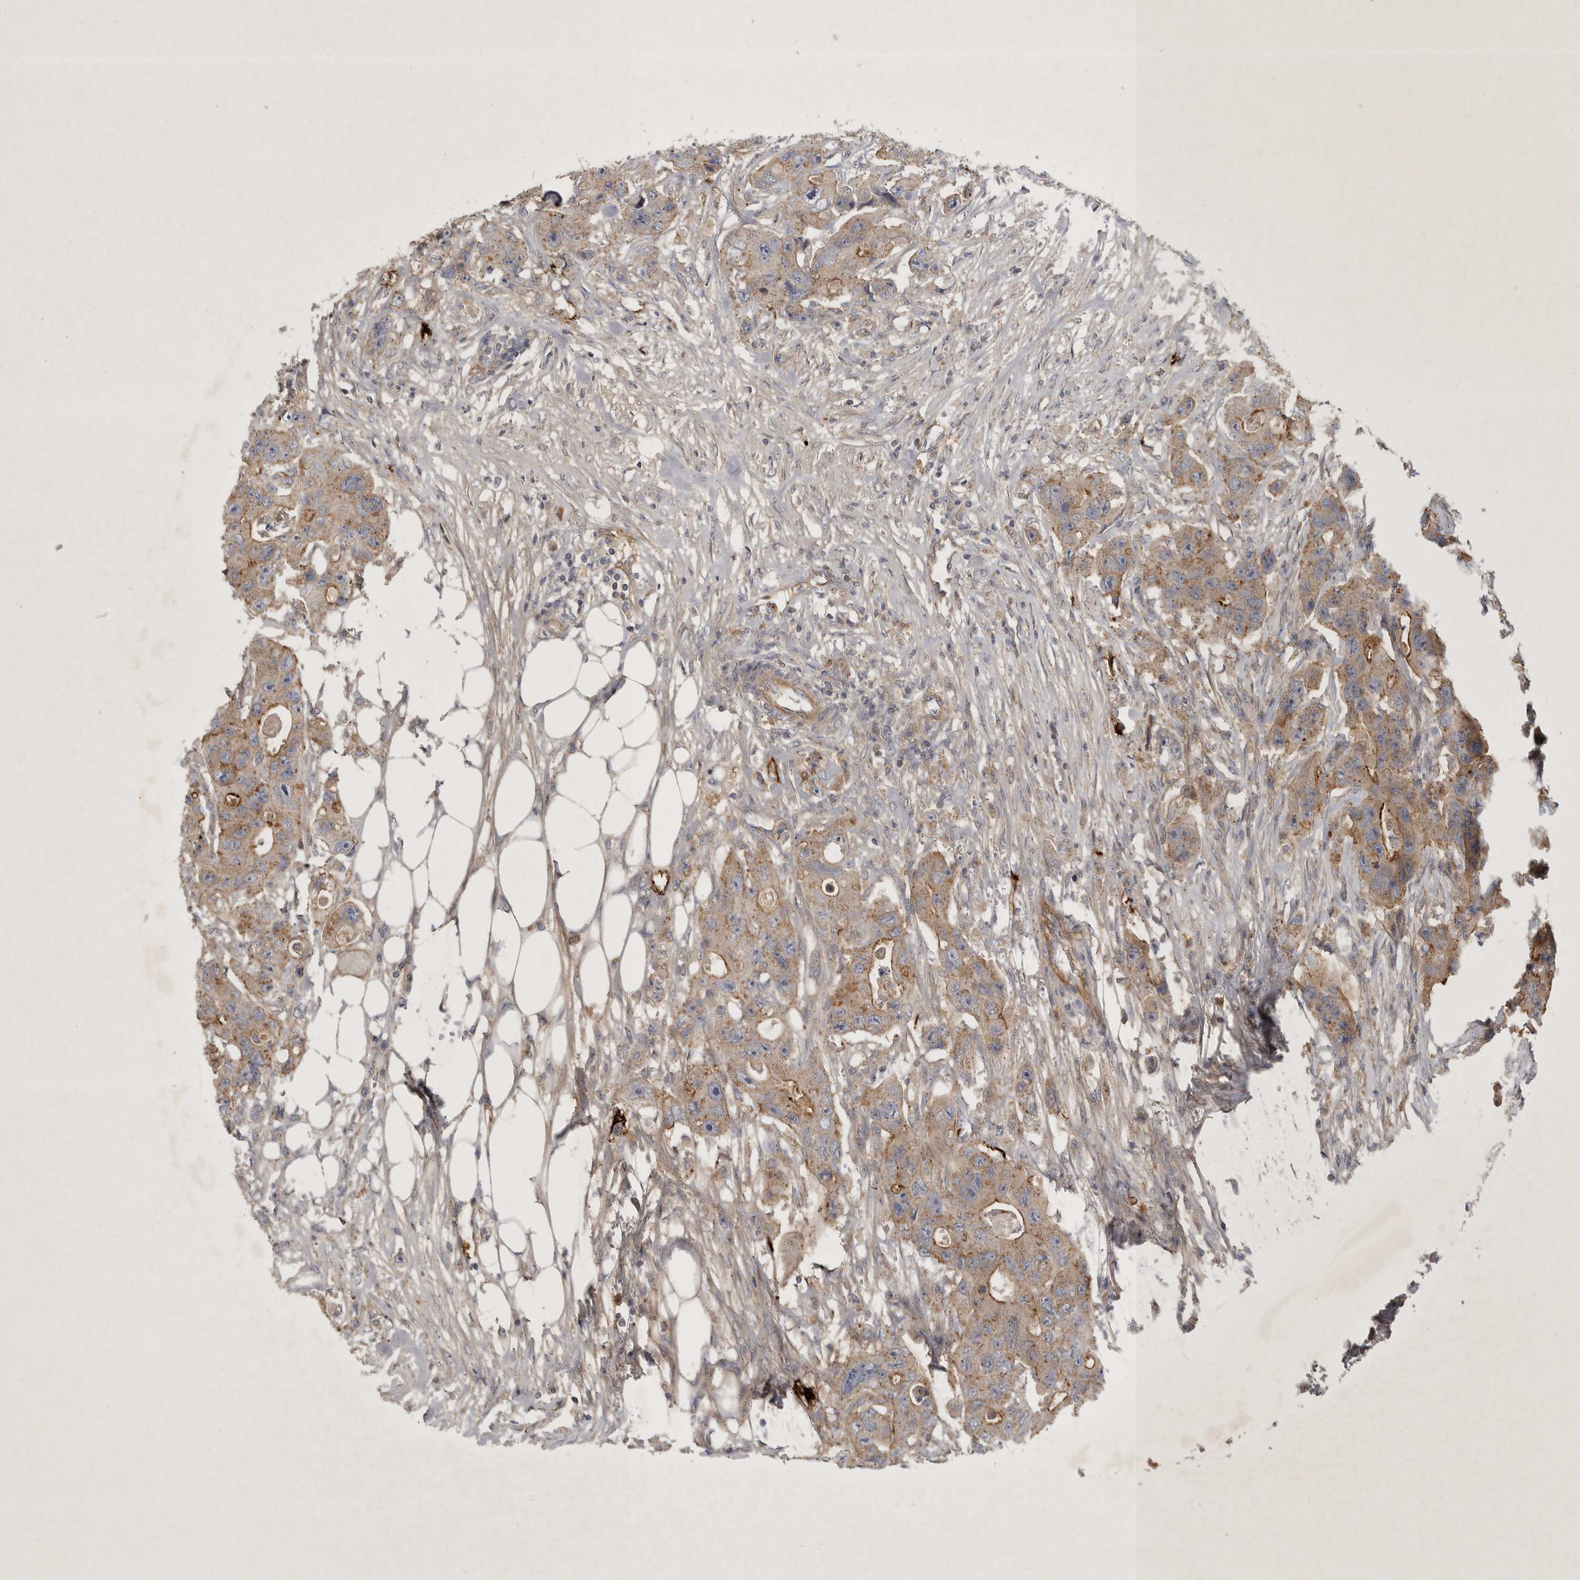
{"staining": {"intensity": "weak", "quantity": ">75%", "location": "cytoplasmic/membranous"}, "tissue": "colorectal cancer", "cell_type": "Tumor cells", "image_type": "cancer", "snomed": [{"axis": "morphology", "description": "Adenocarcinoma, NOS"}, {"axis": "topography", "description": "Colon"}], "caption": "Immunohistochemistry (IHC) staining of colorectal adenocarcinoma, which demonstrates low levels of weak cytoplasmic/membranous positivity in approximately >75% of tumor cells indicating weak cytoplasmic/membranous protein staining. The staining was performed using DAB (brown) for protein detection and nuclei were counterstained in hematoxylin (blue).", "gene": "MLPH", "patient": {"sex": "female", "age": 46}}